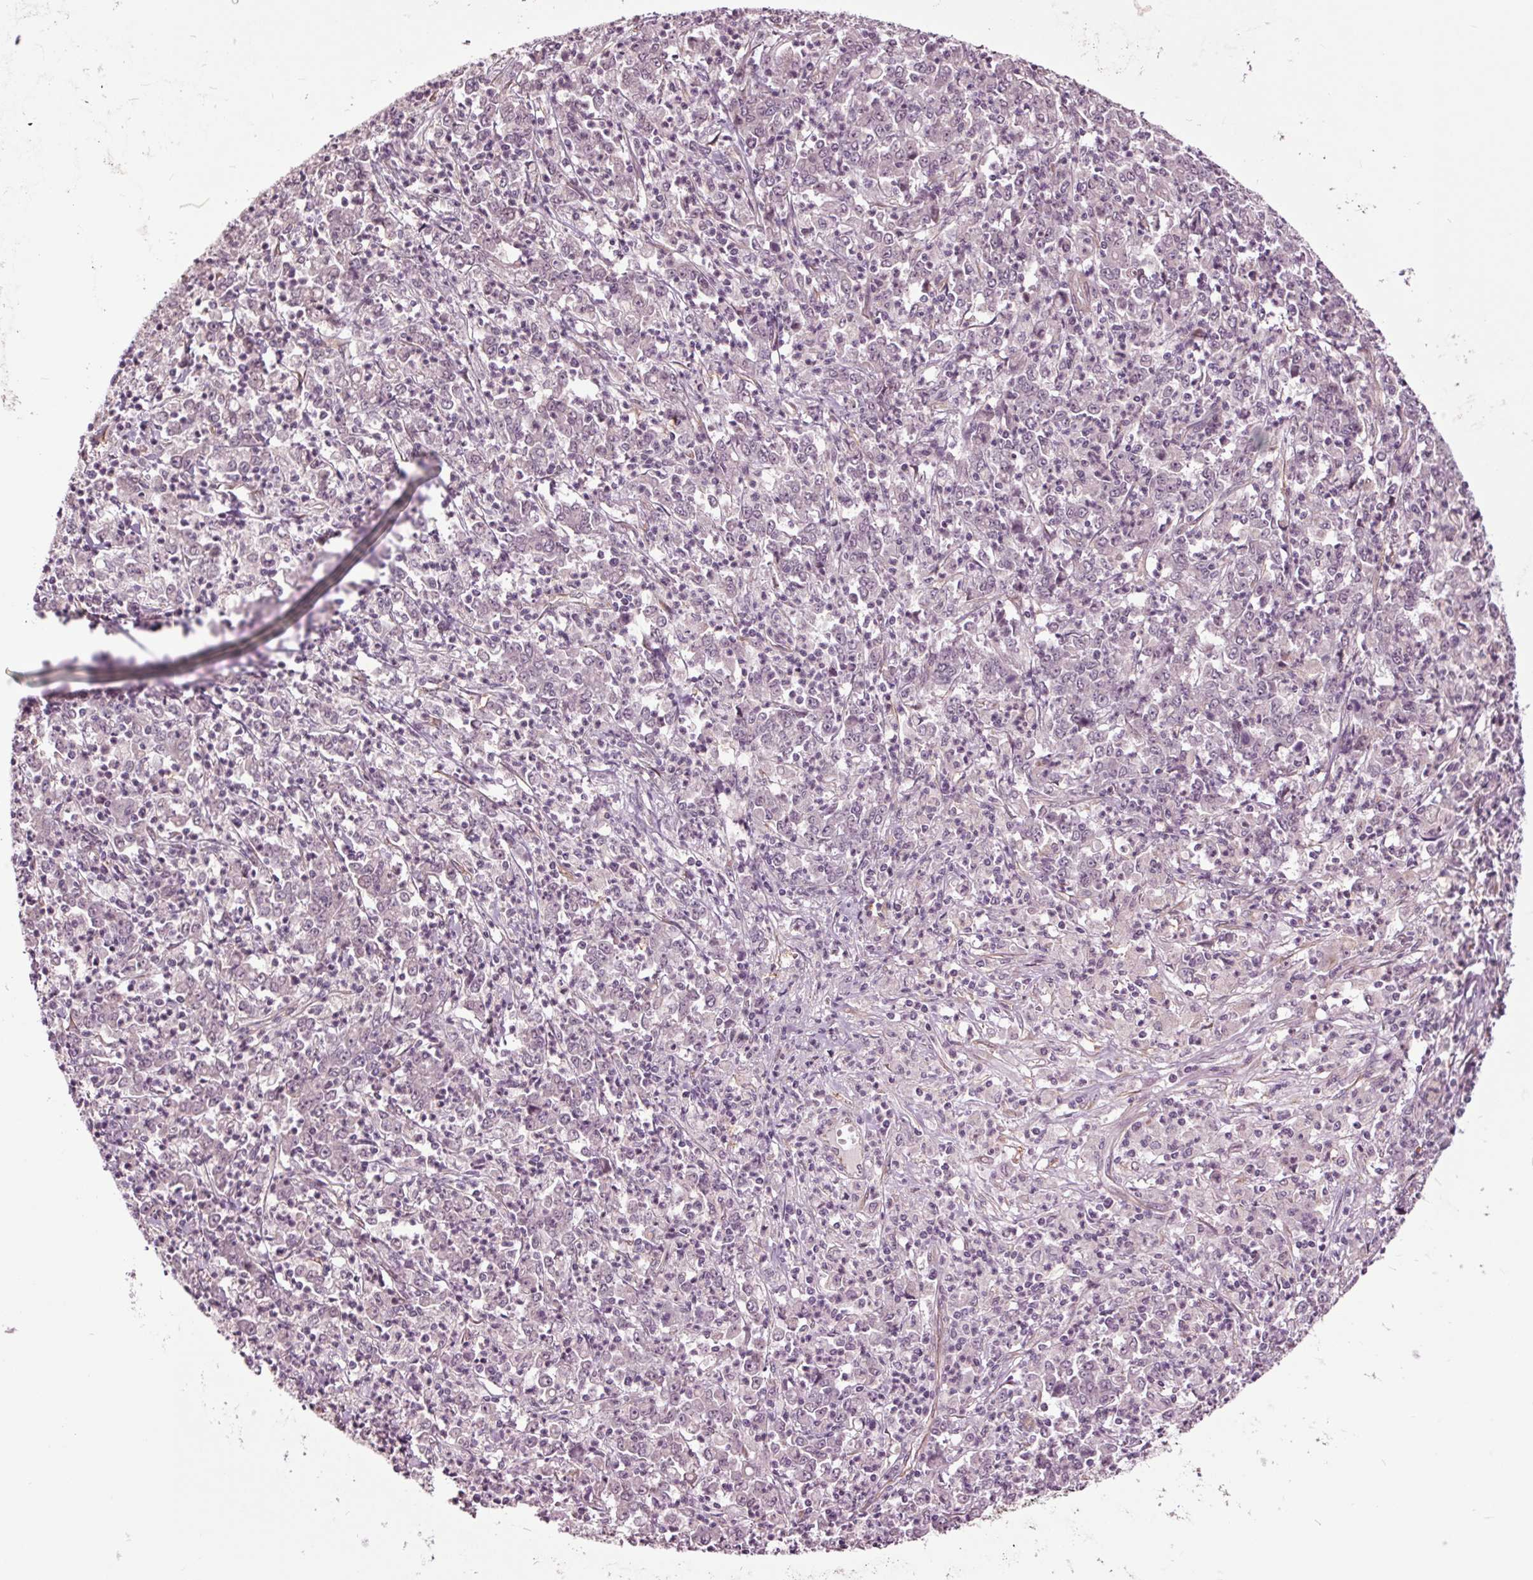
{"staining": {"intensity": "negative", "quantity": "none", "location": "none"}, "tissue": "stomach cancer", "cell_type": "Tumor cells", "image_type": "cancer", "snomed": [{"axis": "morphology", "description": "Adenocarcinoma, NOS"}, {"axis": "topography", "description": "Stomach, lower"}], "caption": "Immunohistochemistry of stomach adenocarcinoma reveals no positivity in tumor cells.", "gene": "HAUS5", "patient": {"sex": "female", "age": 71}}